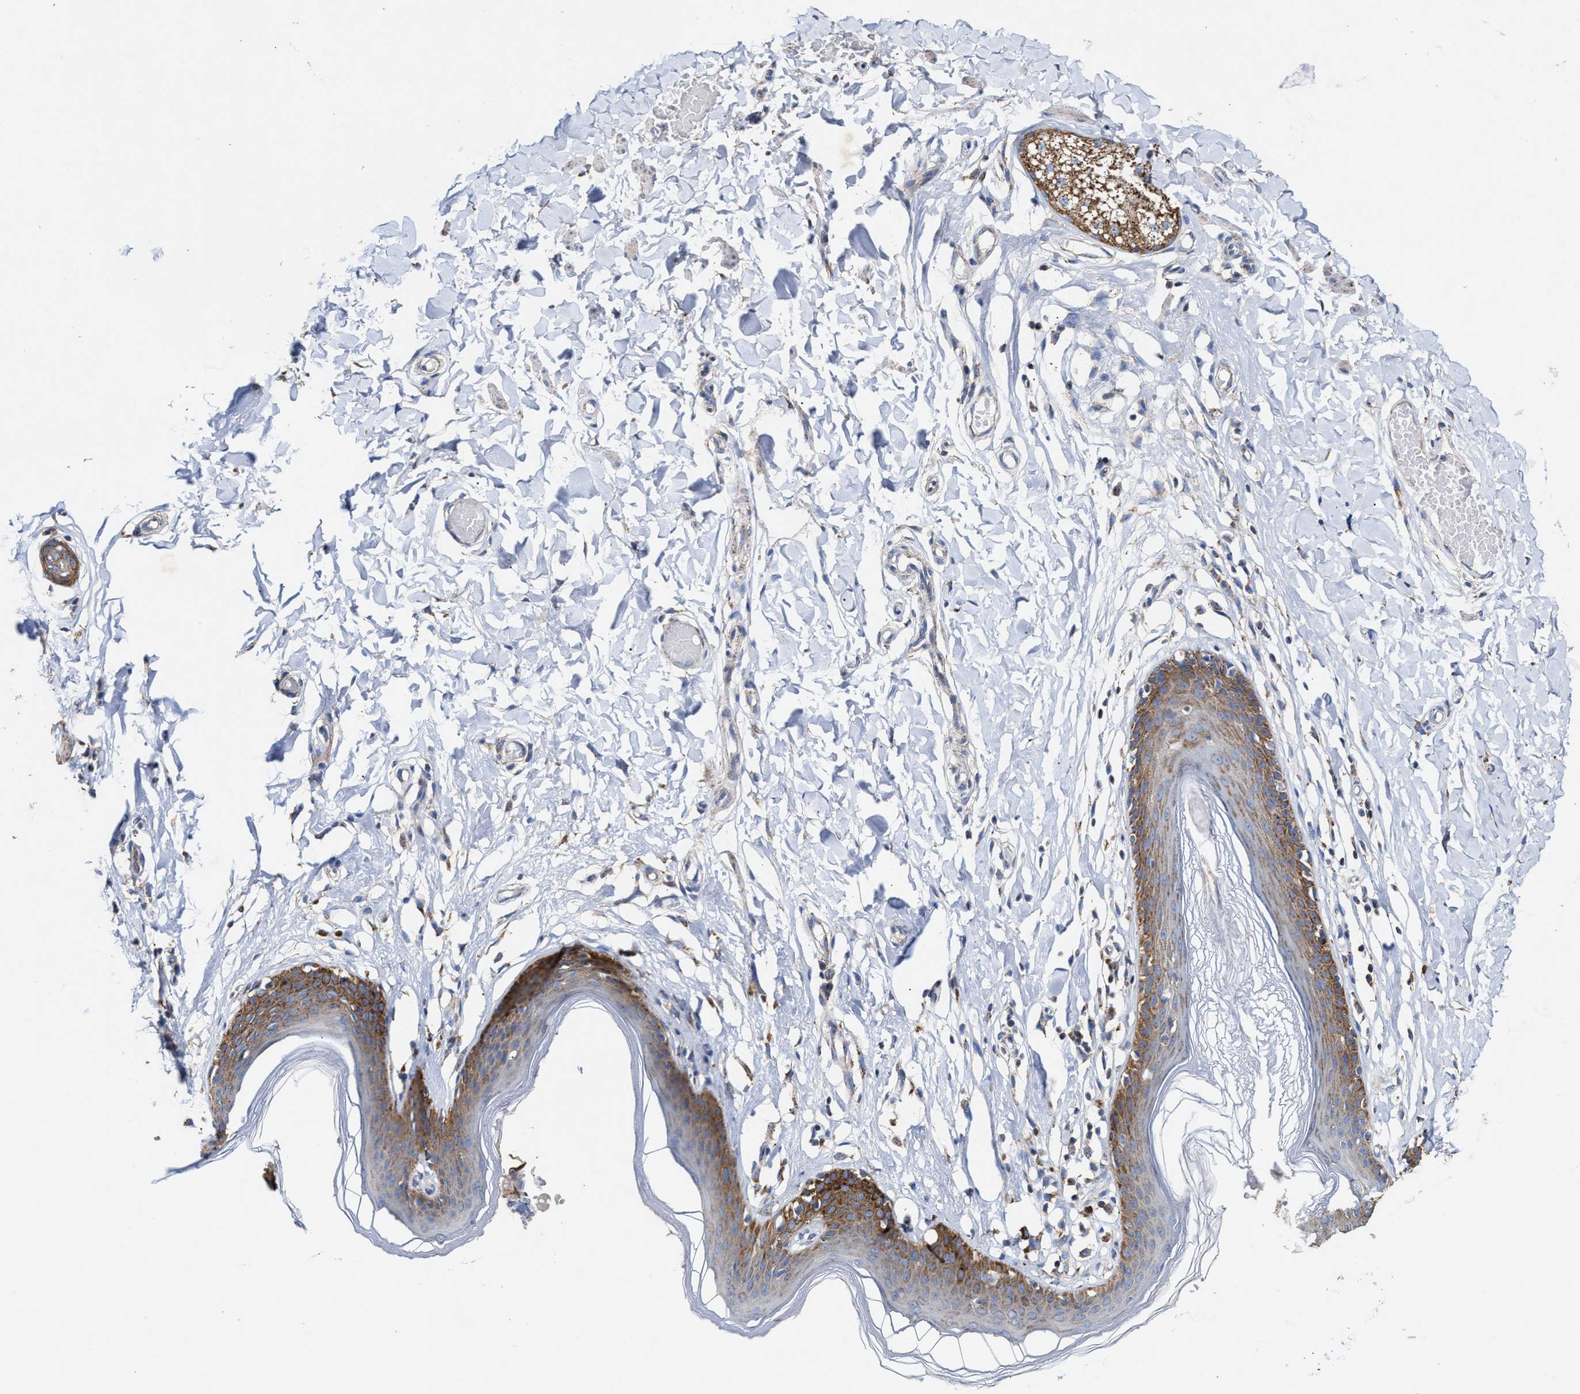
{"staining": {"intensity": "moderate", "quantity": ">75%", "location": "cytoplasmic/membranous"}, "tissue": "skin", "cell_type": "Epidermal cells", "image_type": "normal", "snomed": [{"axis": "morphology", "description": "Normal tissue, NOS"}, {"axis": "topography", "description": "Vulva"}], "caption": "IHC of normal human skin displays medium levels of moderate cytoplasmic/membranous staining in about >75% of epidermal cells.", "gene": "MECR", "patient": {"sex": "female", "age": 66}}